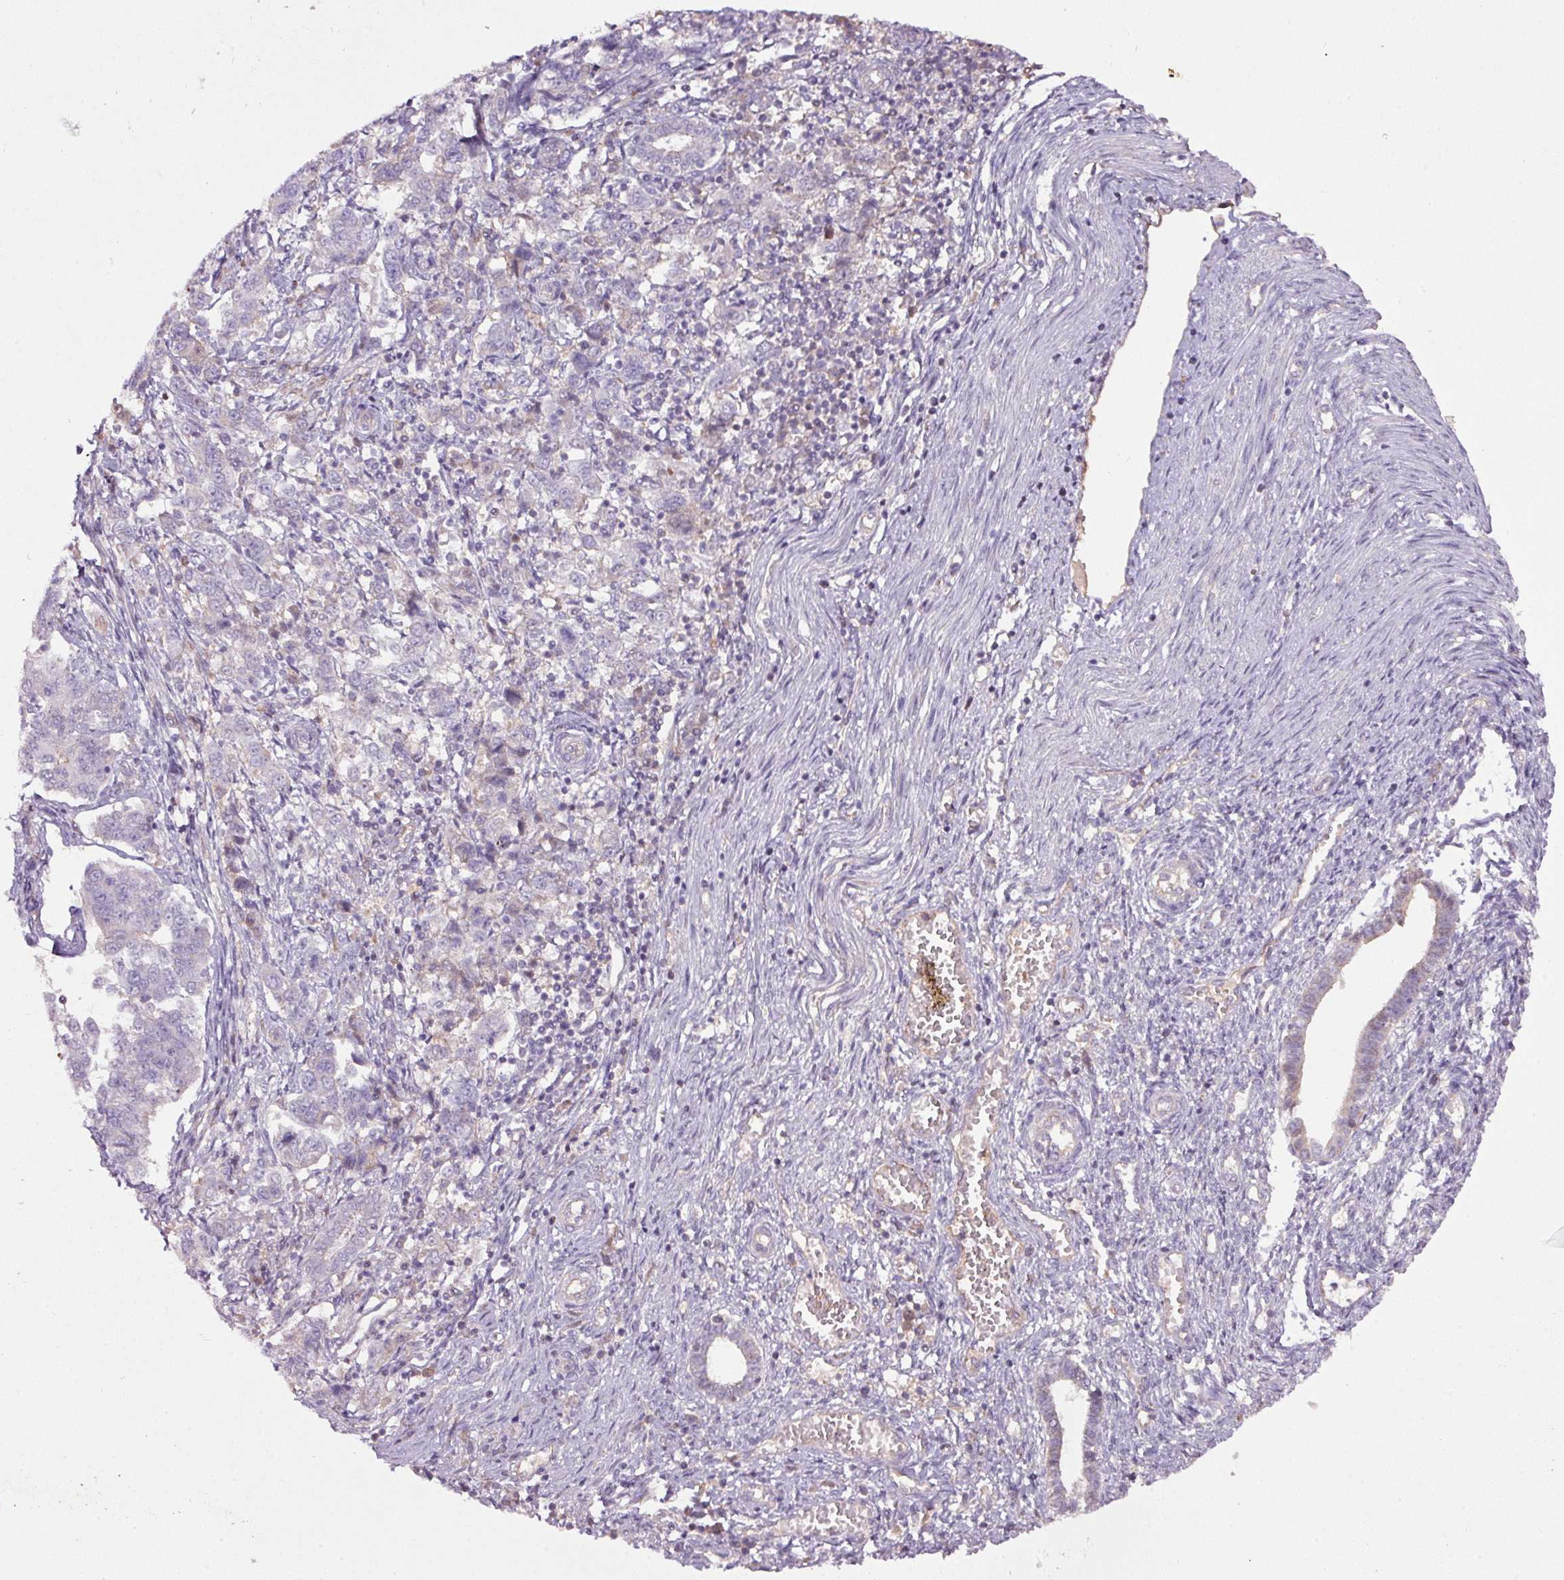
{"staining": {"intensity": "negative", "quantity": "none", "location": "none"}, "tissue": "endometrial cancer", "cell_type": "Tumor cells", "image_type": "cancer", "snomed": [{"axis": "morphology", "description": "Adenocarcinoma, NOS"}, {"axis": "topography", "description": "Endometrium"}], "caption": "This is a histopathology image of immunohistochemistry (IHC) staining of adenocarcinoma (endometrial), which shows no expression in tumor cells.", "gene": "APOC4", "patient": {"sex": "female", "age": 43}}